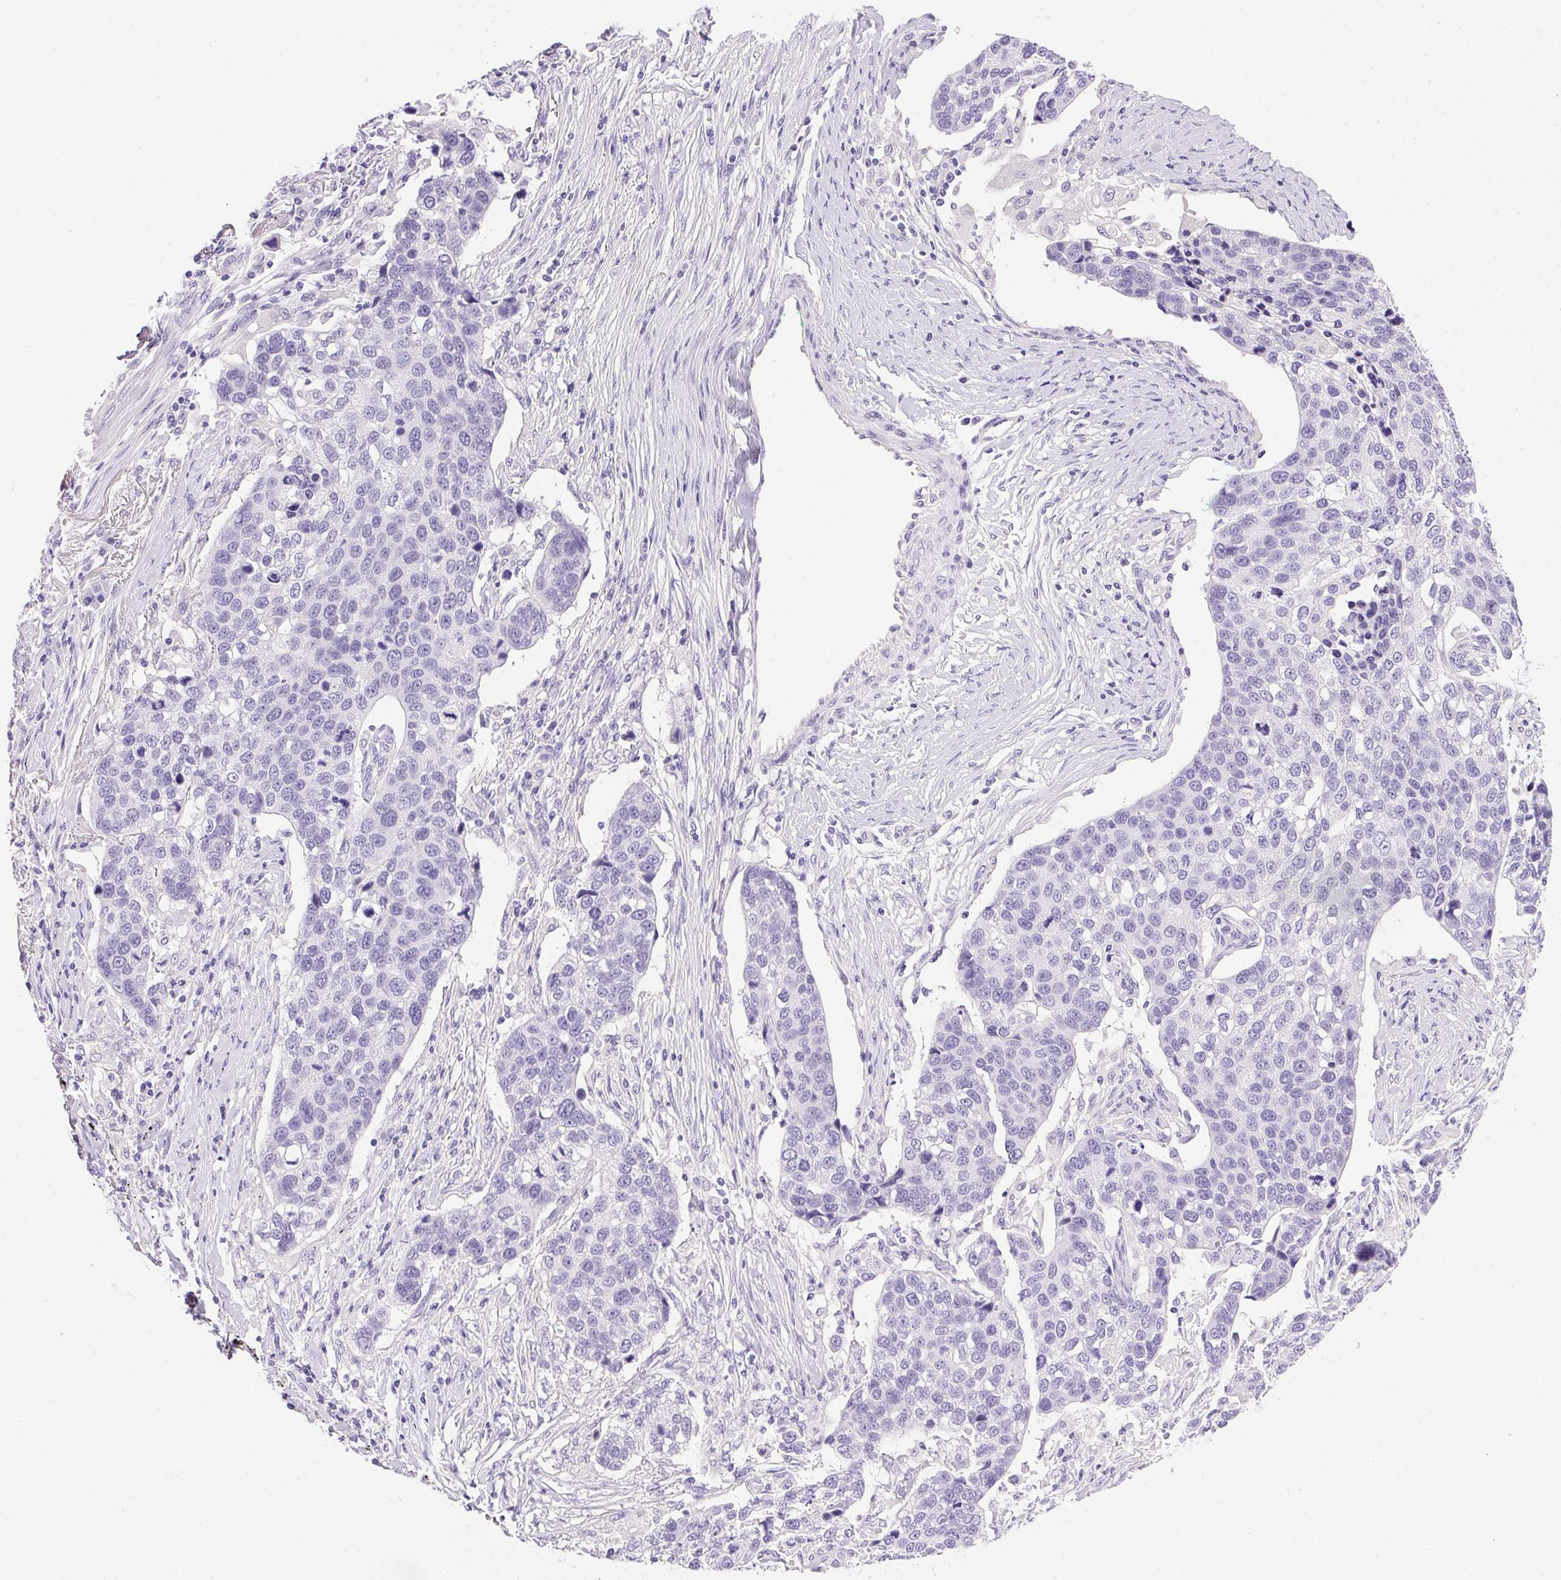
{"staining": {"intensity": "negative", "quantity": "none", "location": "none"}, "tissue": "lung cancer", "cell_type": "Tumor cells", "image_type": "cancer", "snomed": [{"axis": "morphology", "description": "Squamous cell carcinoma, NOS"}, {"axis": "topography", "description": "Lymph node"}, {"axis": "topography", "description": "Lung"}], "caption": "DAB (3,3'-diaminobenzidine) immunohistochemical staining of lung squamous cell carcinoma exhibits no significant expression in tumor cells.", "gene": "ATP6V0A4", "patient": {"sex": "male", "age": 61}}